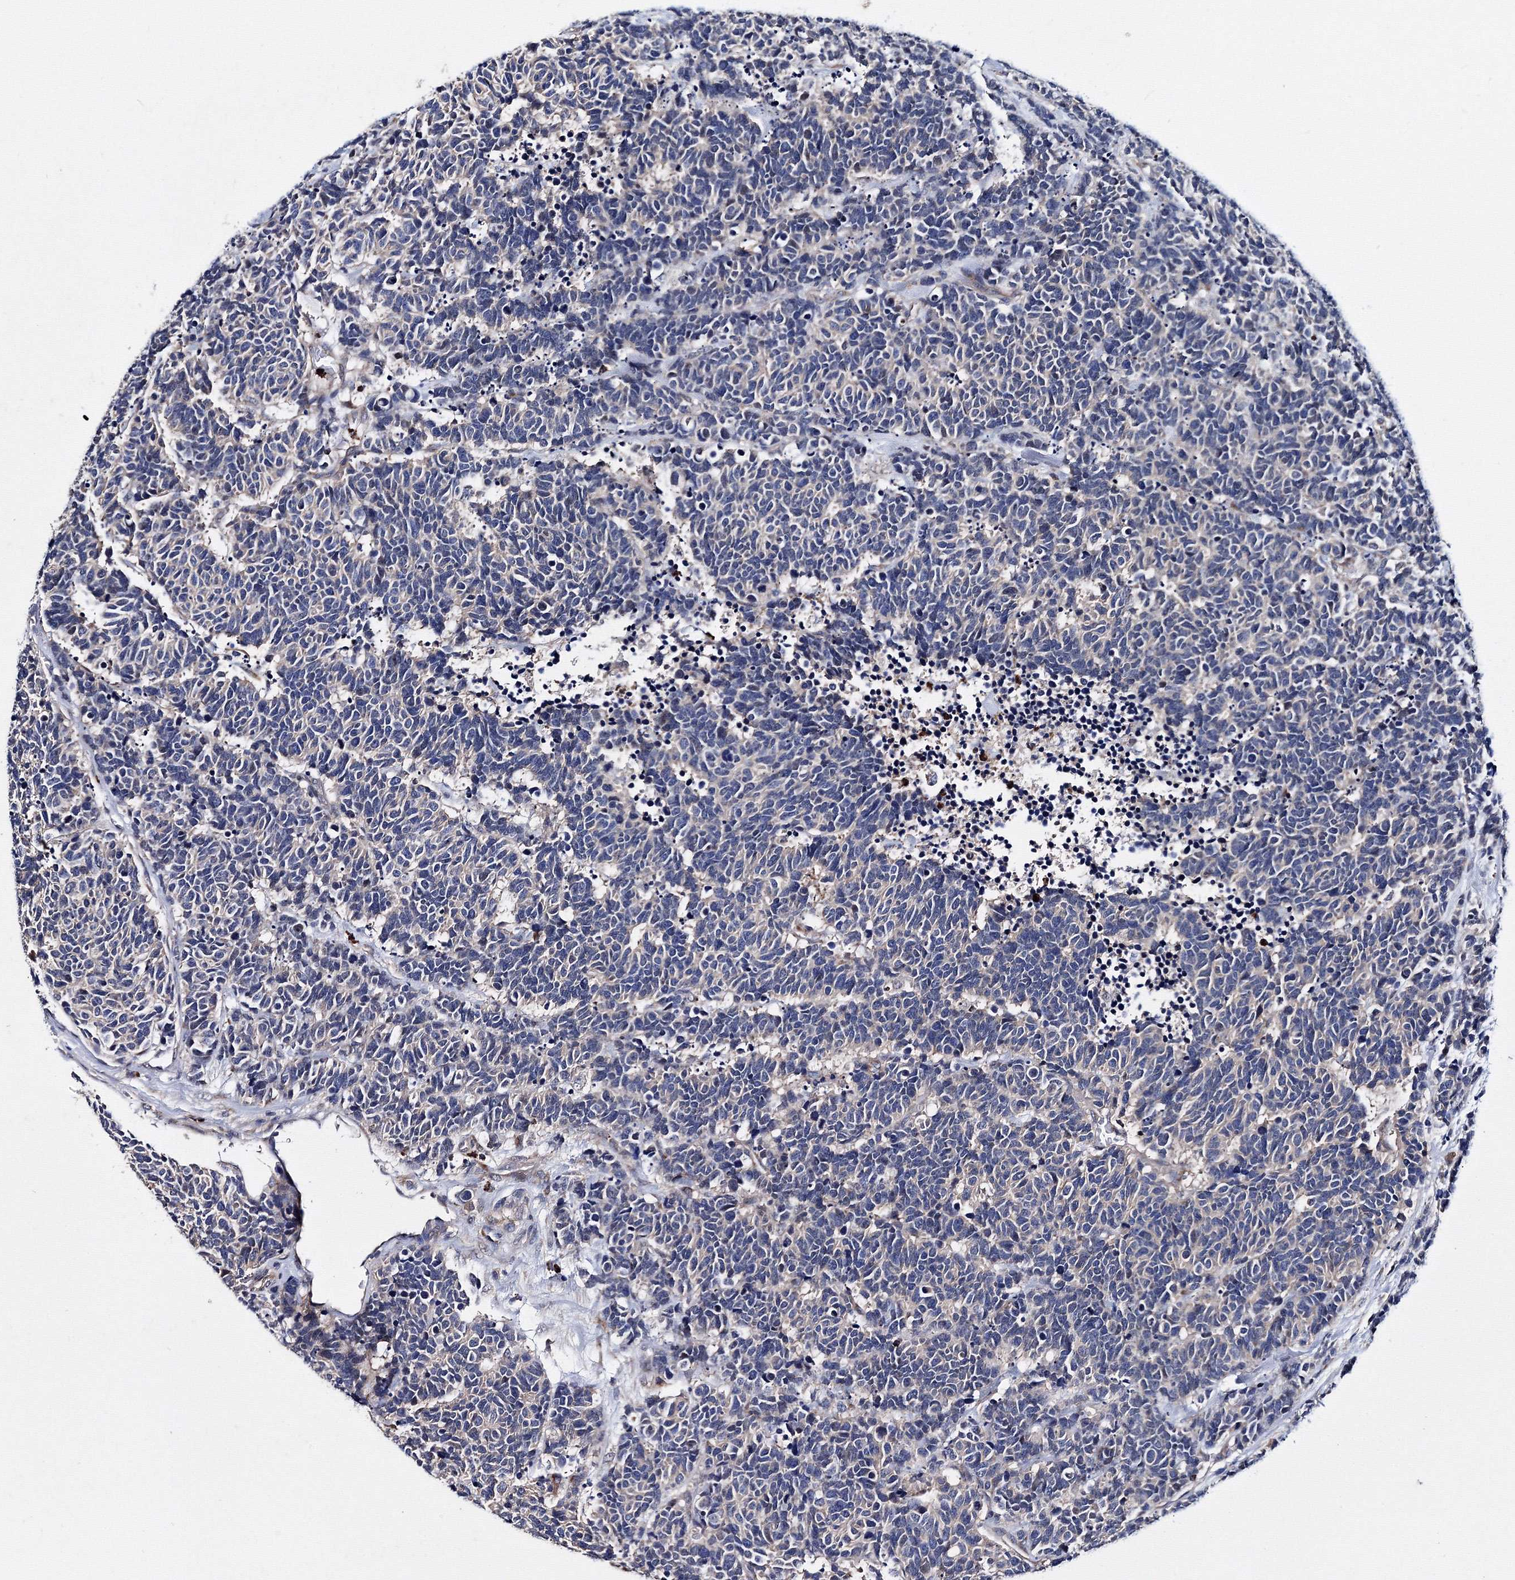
{"staining": {"intensity": "negative", "quantity": "none", "location": "none"}, "tissue": "carcinoid", "cell_type": "Tumor cells", "image_type": "cancer", "snomed": [{"axis": "morphology", "description": "Carcinoma, NOS"}, {"axis": "morphology", "description": "Carcinoid, malignant, NOS"}, {"axis": "topography", "description": "Urinary bladder"}], "caption": "Carcinoid was stained to show a protein in brown. There is no significant staining in tumor cells.", "gene": "PHYKPL", "patient": {"sex": "male", "age": 57}}